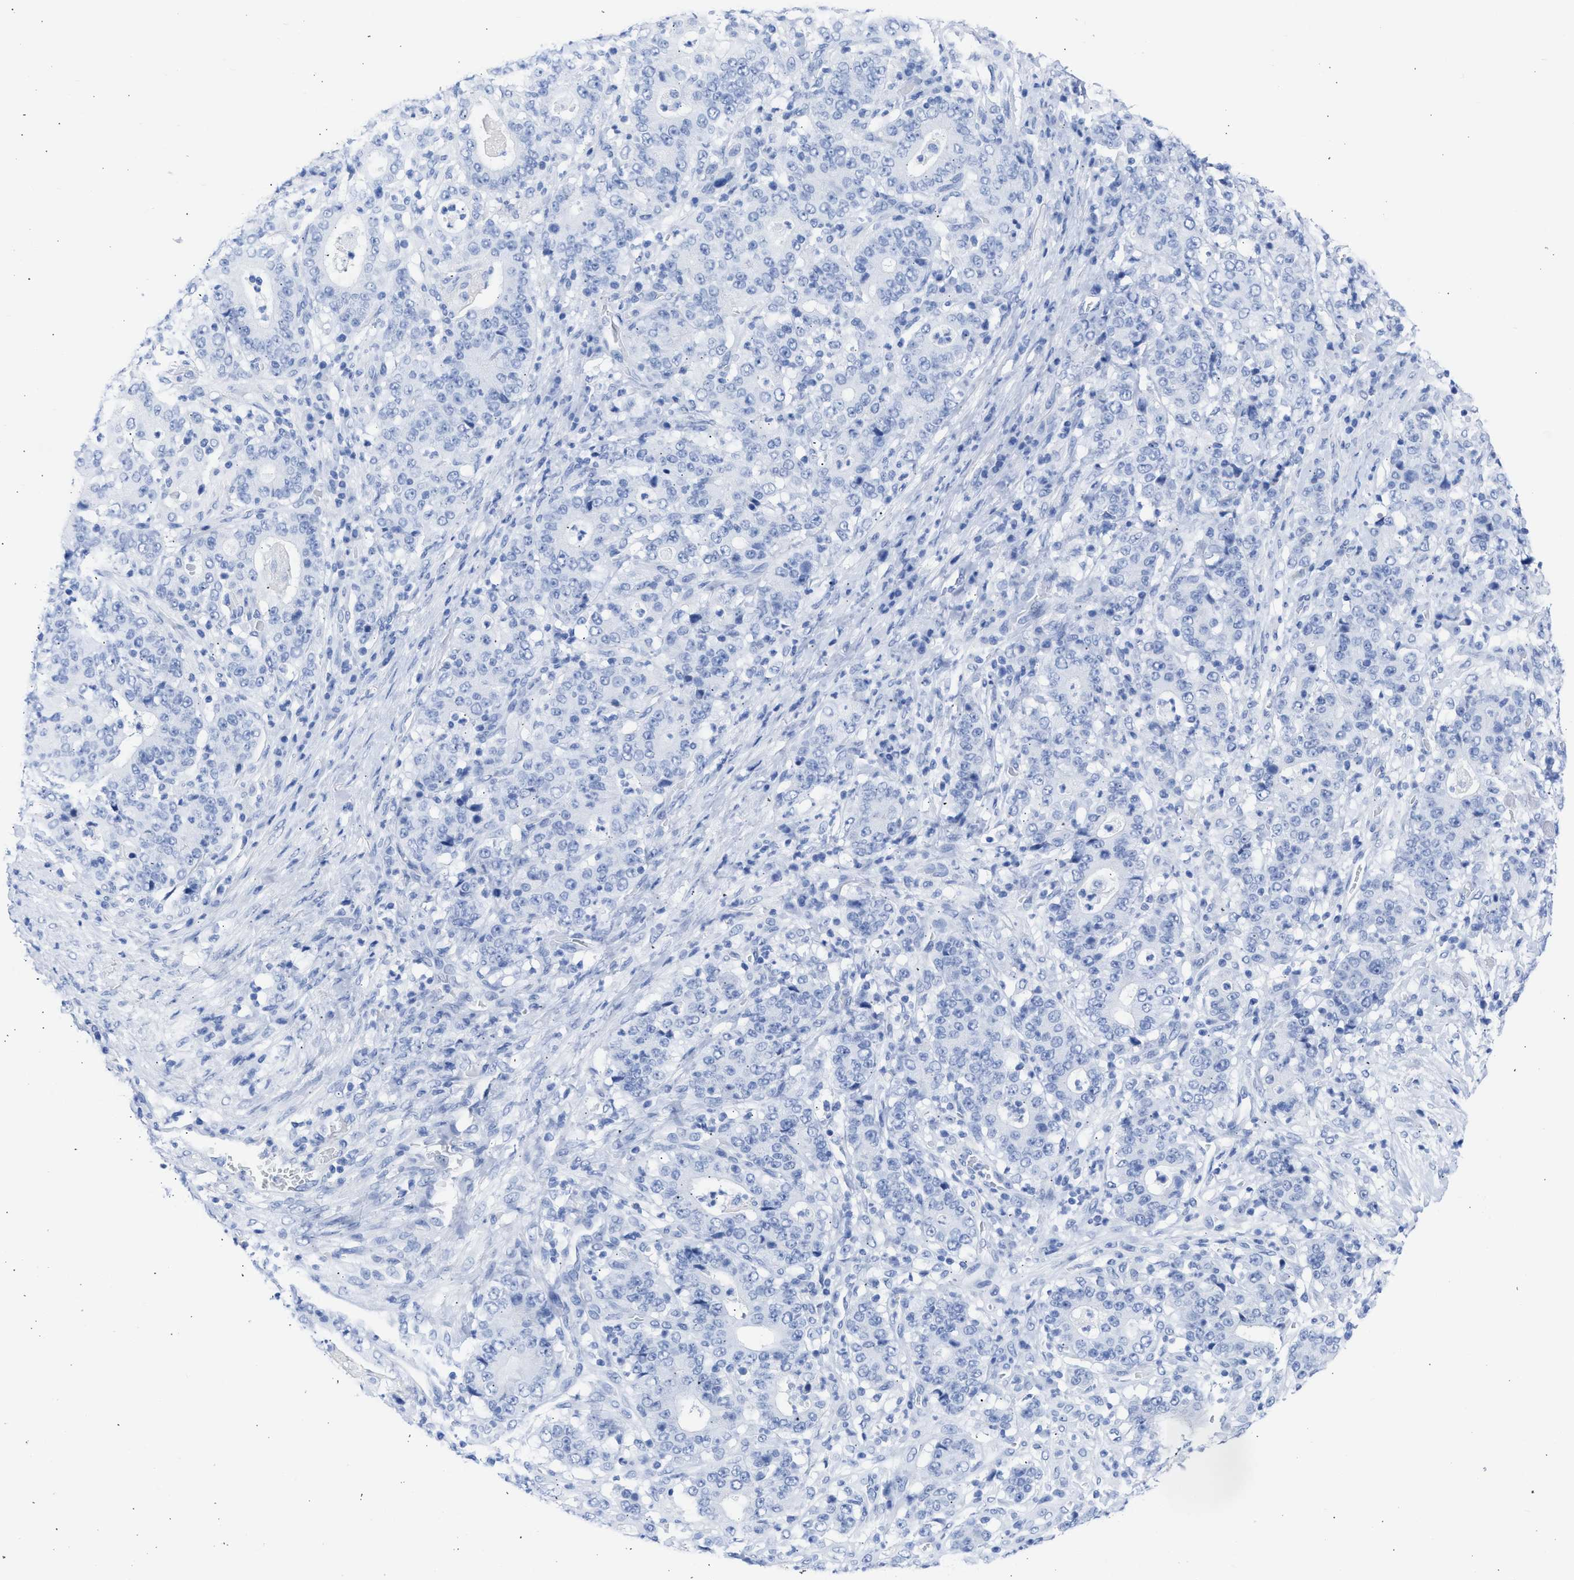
{"staining": {"intensity": "negative", "quantity": "none", "location": "none"}, "tissue": "stomach cancer", "cell_type": "Tumor cells", "image_type": "cancer", "snomed": [{"axis": "morphology", "description": "Normal tissue, NOS"}, {"axis": "morphology", "description": "Adenocarcinoma, NOS"}, {"axis": "topography", "description": "Stomach, upper"}, {"axis": "topography", "description": "Stomach"}], "caption": "Tumor cells show no significant protein expression in adenocarcinoma (stomach). Nuclei are stained in blue.", "gene": "RSPH1", "patient": {"sex": "male", "age": 59}}